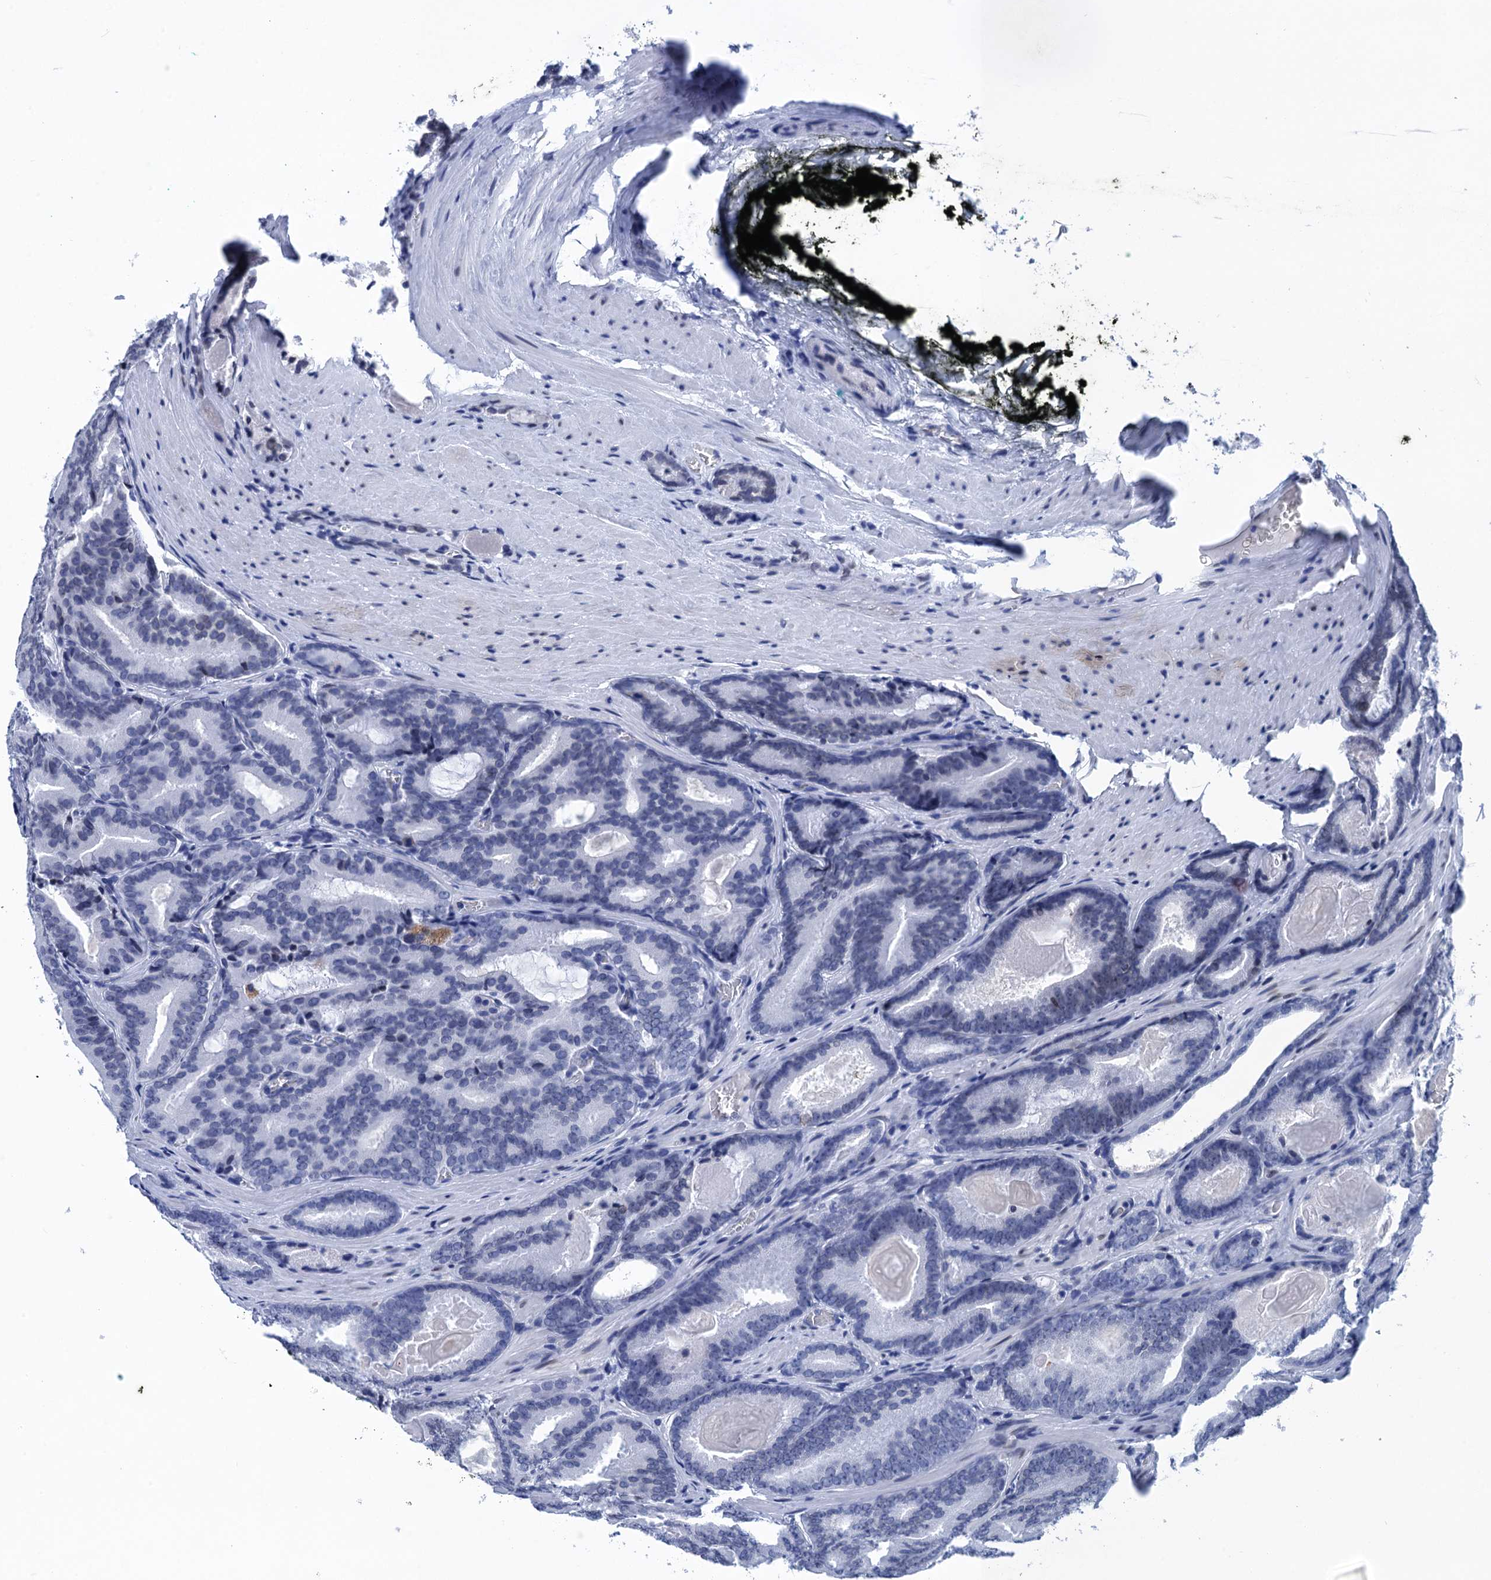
{"staining": {"intensity": "negative", "quantity": "none", "location": "none"}, "tissue": "prostate cancer", "cell_type": "Tumor cells", "image_type": "cancer", "snomed": [{"axis": "morphology", "description": "Adenocarcinoma, High grade"}, {"axis": "topography", "description": "Prostate"}], "caption": "The immunohistochemistry (IHC) micrograph has no significant expression in tumor cells of prostate cancer tissue.", "gene": "METTL25", "patient": {"sex": "male", "age": 66}}